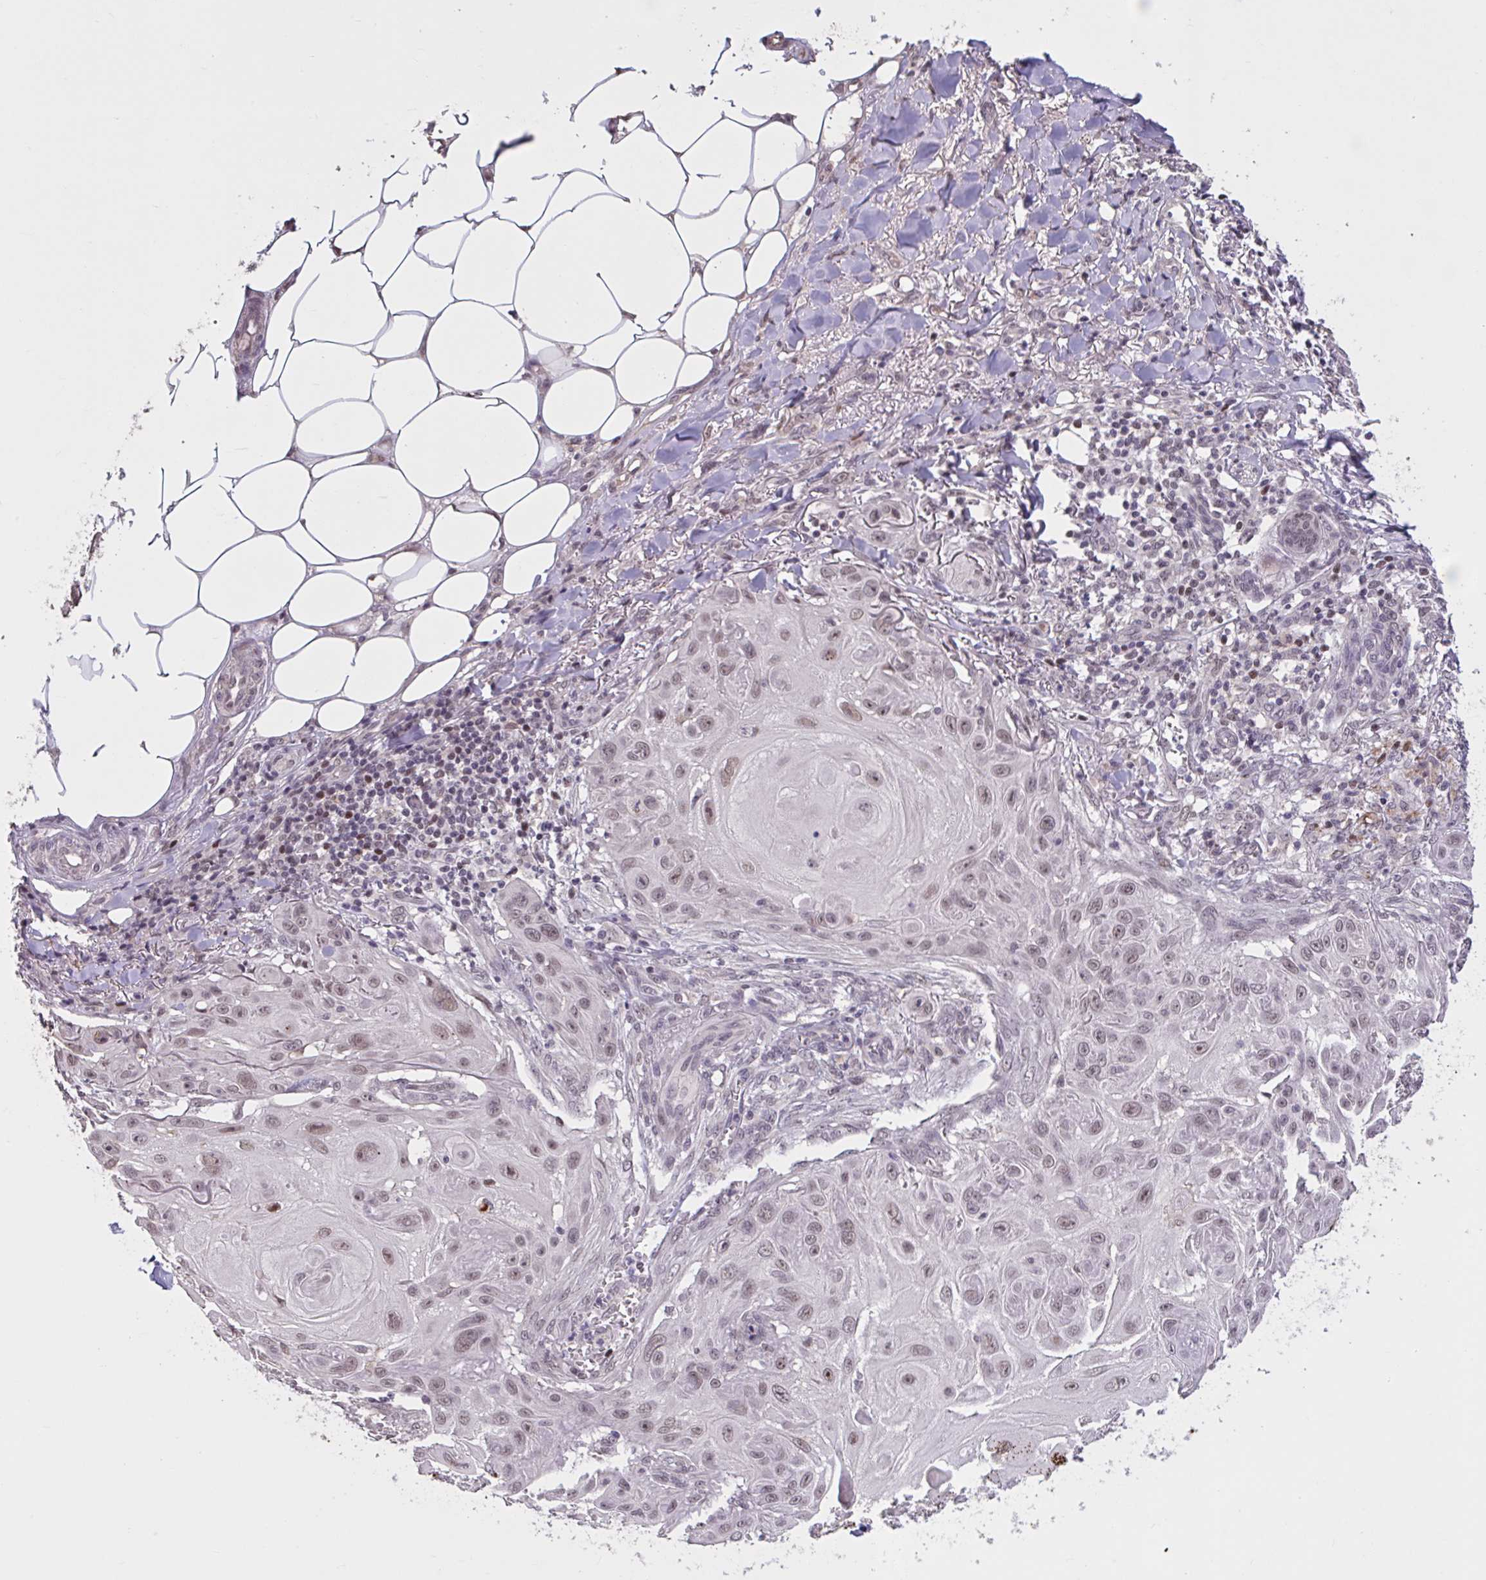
{"staining": {"intensity": "weak", "quantity": ">75%", "location": "nuclear"}, "tissue": "skin cancer", "cell_type": "Tumor cells", "image_type": "cancer", "snomed": [{"axis": "morphology", "description": "Squamous cell carcinoma, NOS"}, {"axis": "topography", "description": "Skin"}], "caption": "High-magnification brightfield microscopy of skin cancer (squamous cell carcinoma) stained with DAB (brown) and counterstained with hematoxylin (blue). tumor cells exhibit weak nuclear expression is appreciated in about>75% of cells.", "gene": "ZNF414", "patient": {"sex": "female", "age": 91}}